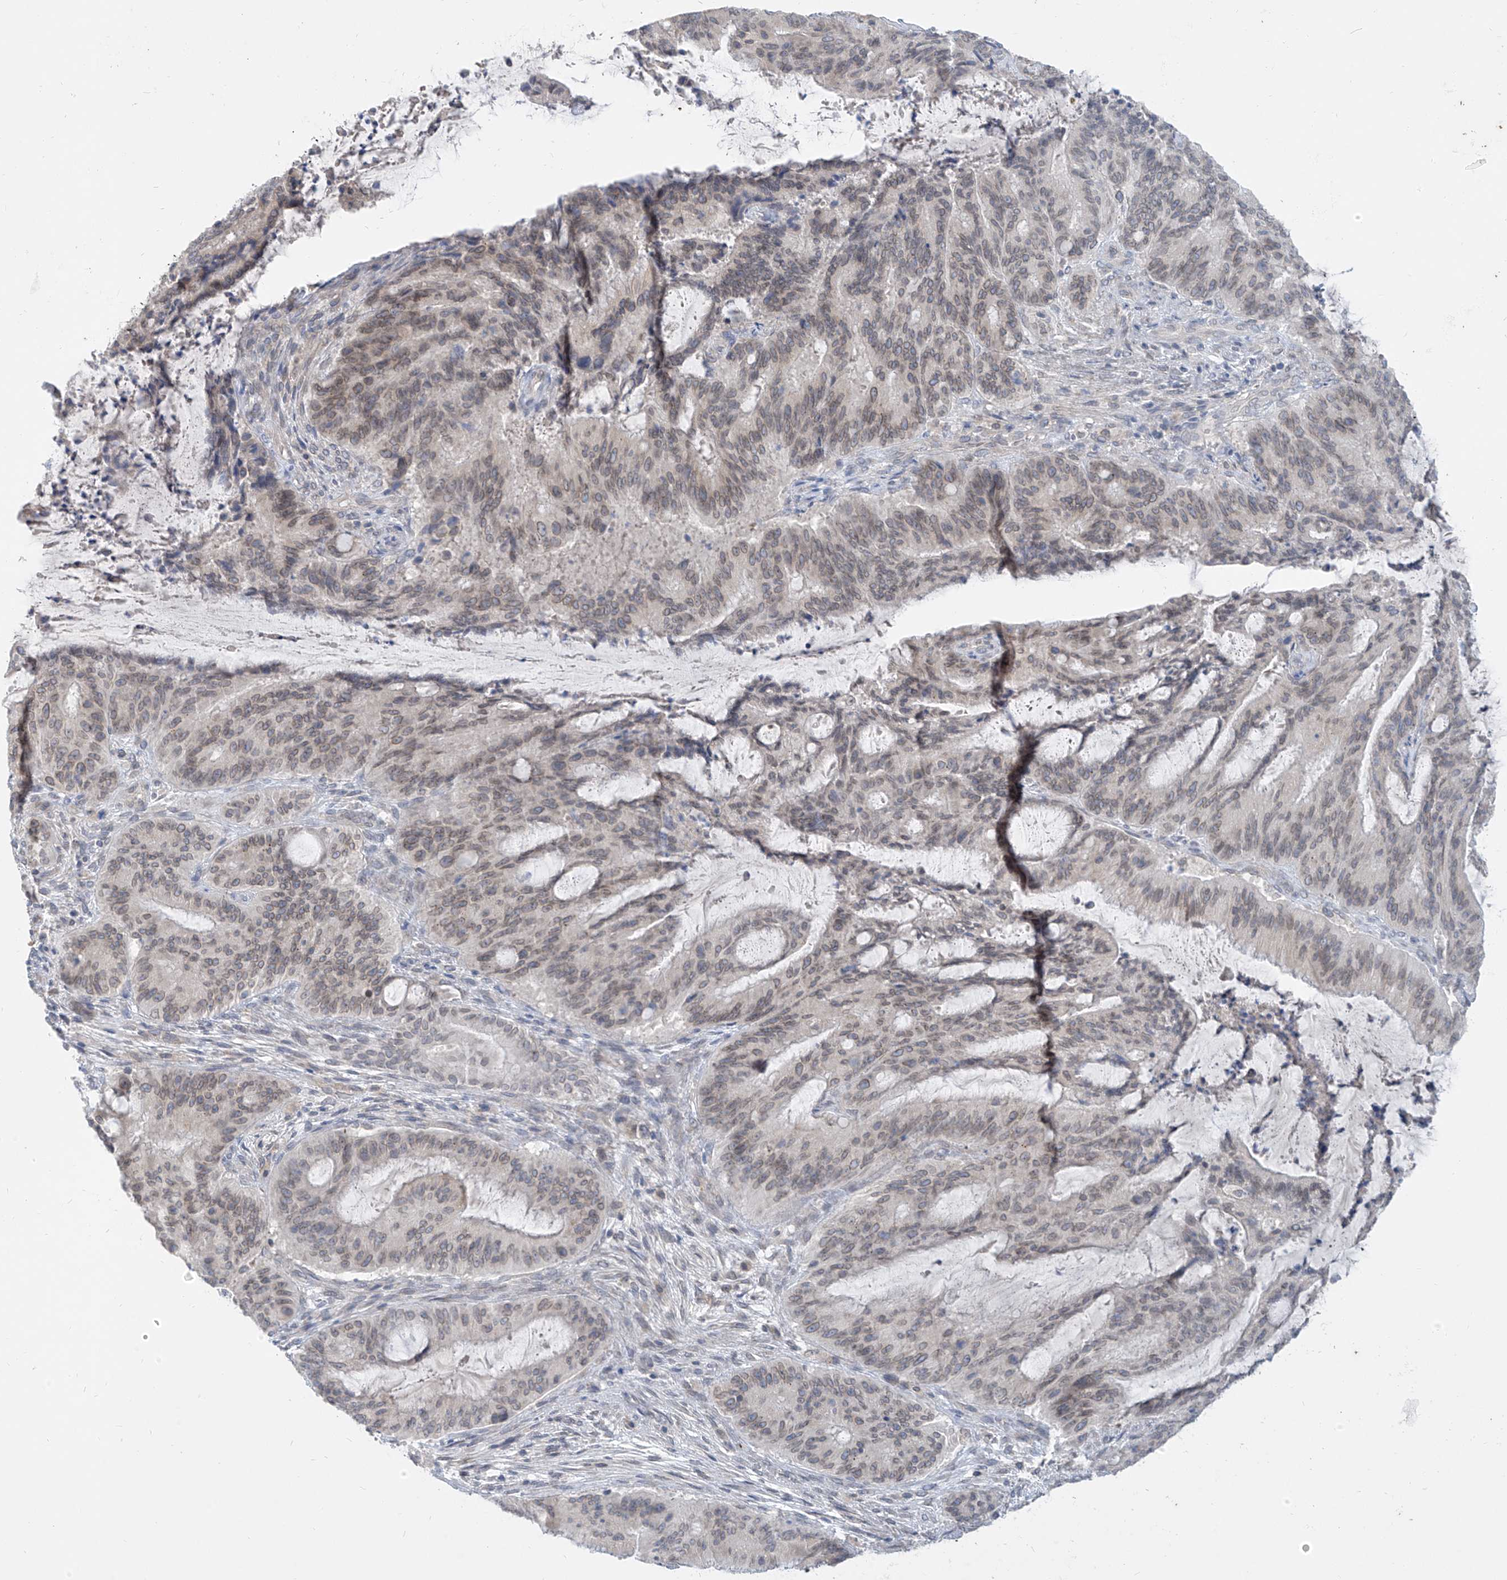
{"staining": {"intensity": "weak", "quantity": "25%-75%", "location": "cytoplasmic/membranous,nuclear"}, "tissue": "liver cancer", "cell_type": "Tumor cells", "image_type": "cancer", "snomed": [{"axis": "morphology", "description": "Normal tissue, NOS"}, {"axis": "morphology", "description": "Cholangiocarcinoma"}, {"axis": "topography", "description": "Liver"}, {"axis": "topography", "description": "Peripheral nerve tissue"}], "caption": "There is low levels of weak cytoplasmic/membranous and nuclear positivity in tumor cells of liver cholangiocarcinoma, as demonstrated by immunohistochemical staining (brown color).", "gene": "KRTAP25-1", "patient": {"sex": "female", "age": 73}}